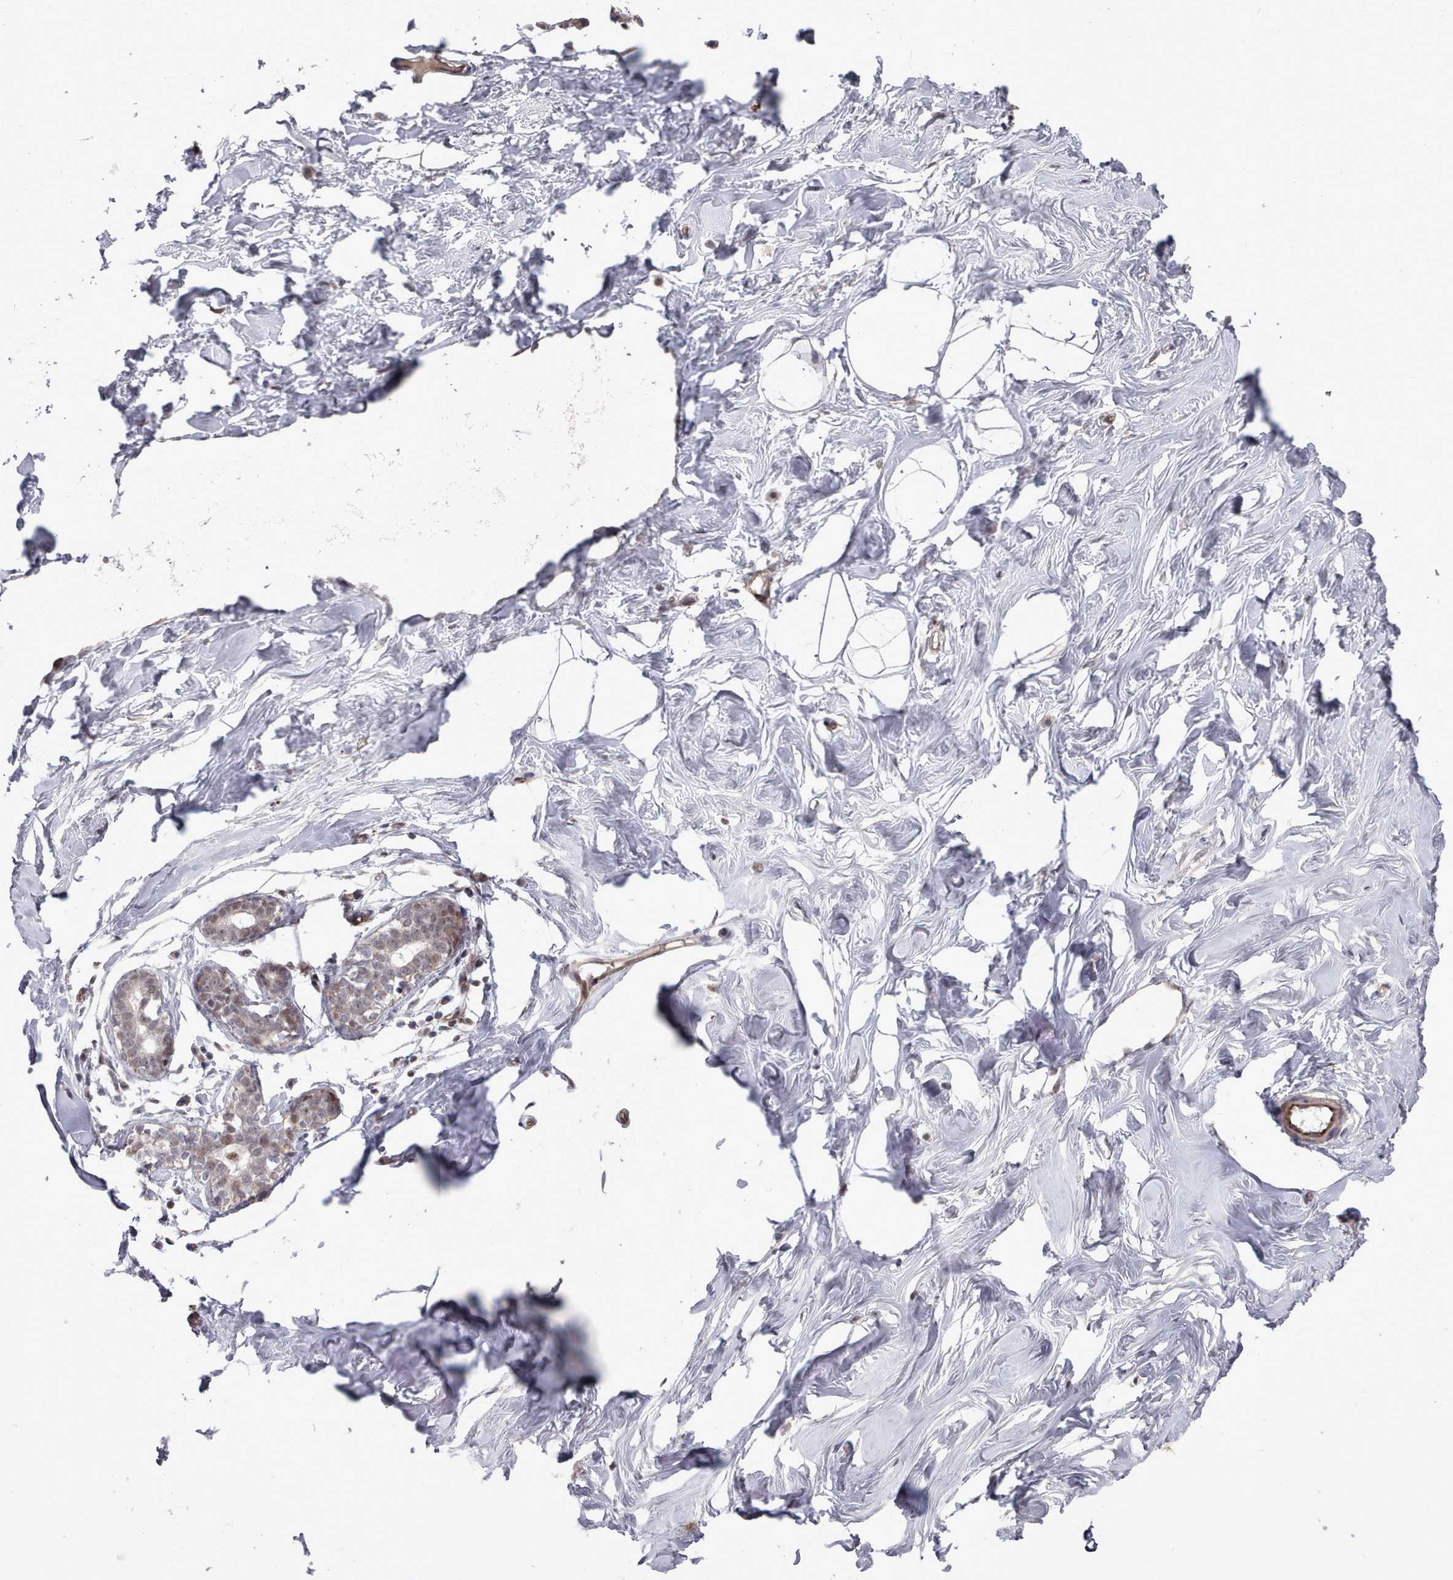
{"staining": {"intensity": "negative", "quantity": "none", "location": "none"}, "tissue": "breast", "cell_type": "Adipocytes", "image_type": "normal", "snomed": [{"axis": "morphology", "description": "Normal tissue, NOS"}, {"axis": "morphology", "description": "Adenoma, NOS"}, {"axis": "topography", "description": "Breast"}], "caption": "Immunohistochemical staining of unremarkable human breast displays no significant staining in adipocytes. (Brightfield microscopy of DAB IHC at high magnification).", "gene": "CPSF4", "patient": {"sex": "female", "age": 23}}